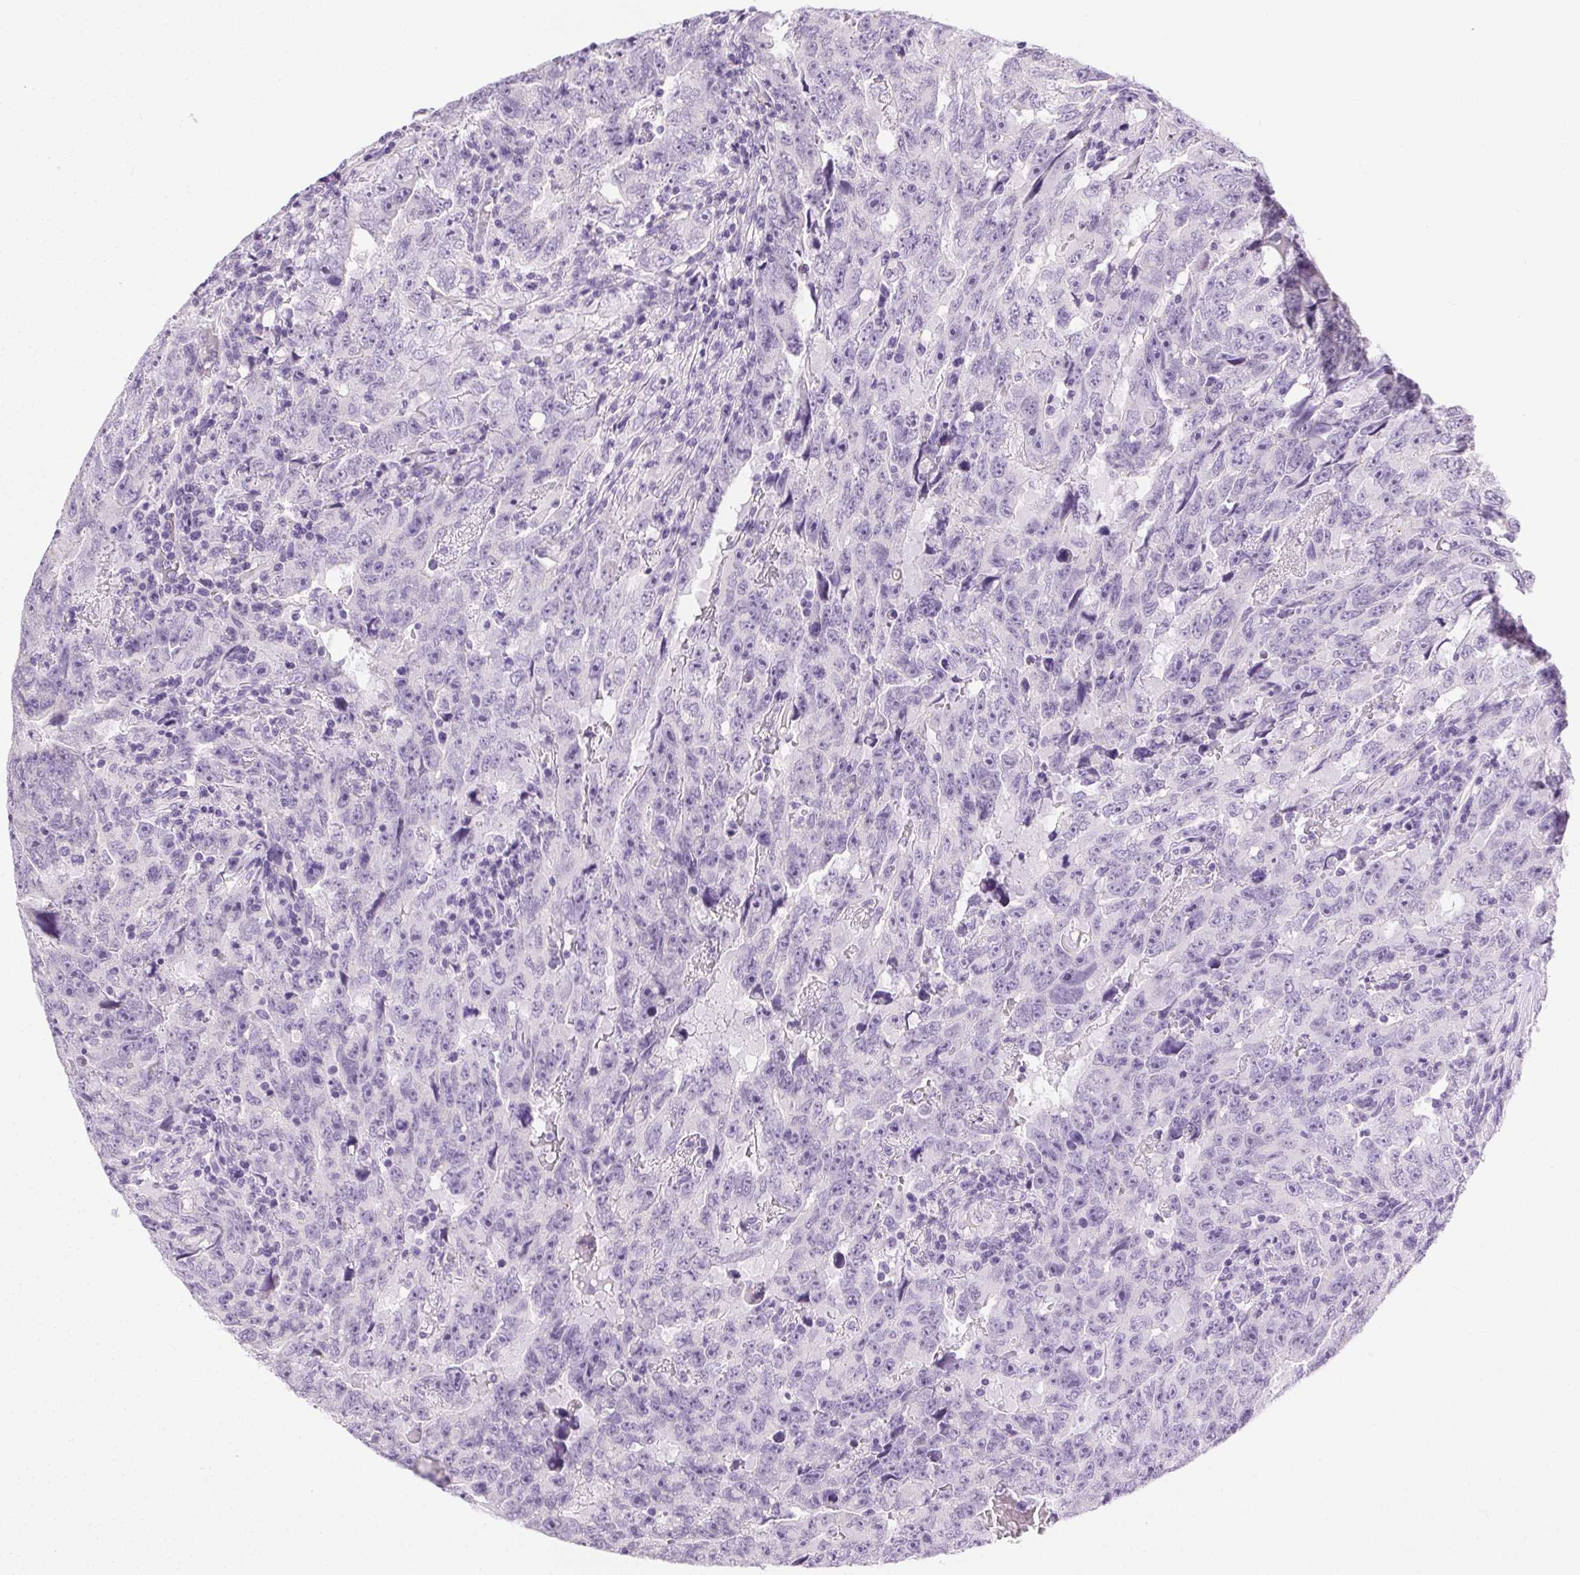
{"staining": {"intensity": "negative", "quantity": "none", "location": "none"}, "tissue": "testis cancer", "cell_type": "Tumor cells", "image_type": "cancer", "snomed": [{"axis": "morphology", "description": "Carcinoma, Embryonal, NOS"}, {"axis": "topography", "description": "Testis"}], "caption": "A histopathology image of testis embryonal carcinoma stained for a protein reveals no brown staining in tumor cells.", "gene": "C20orf85", "patient": {"sex": "male", "age": 24}}